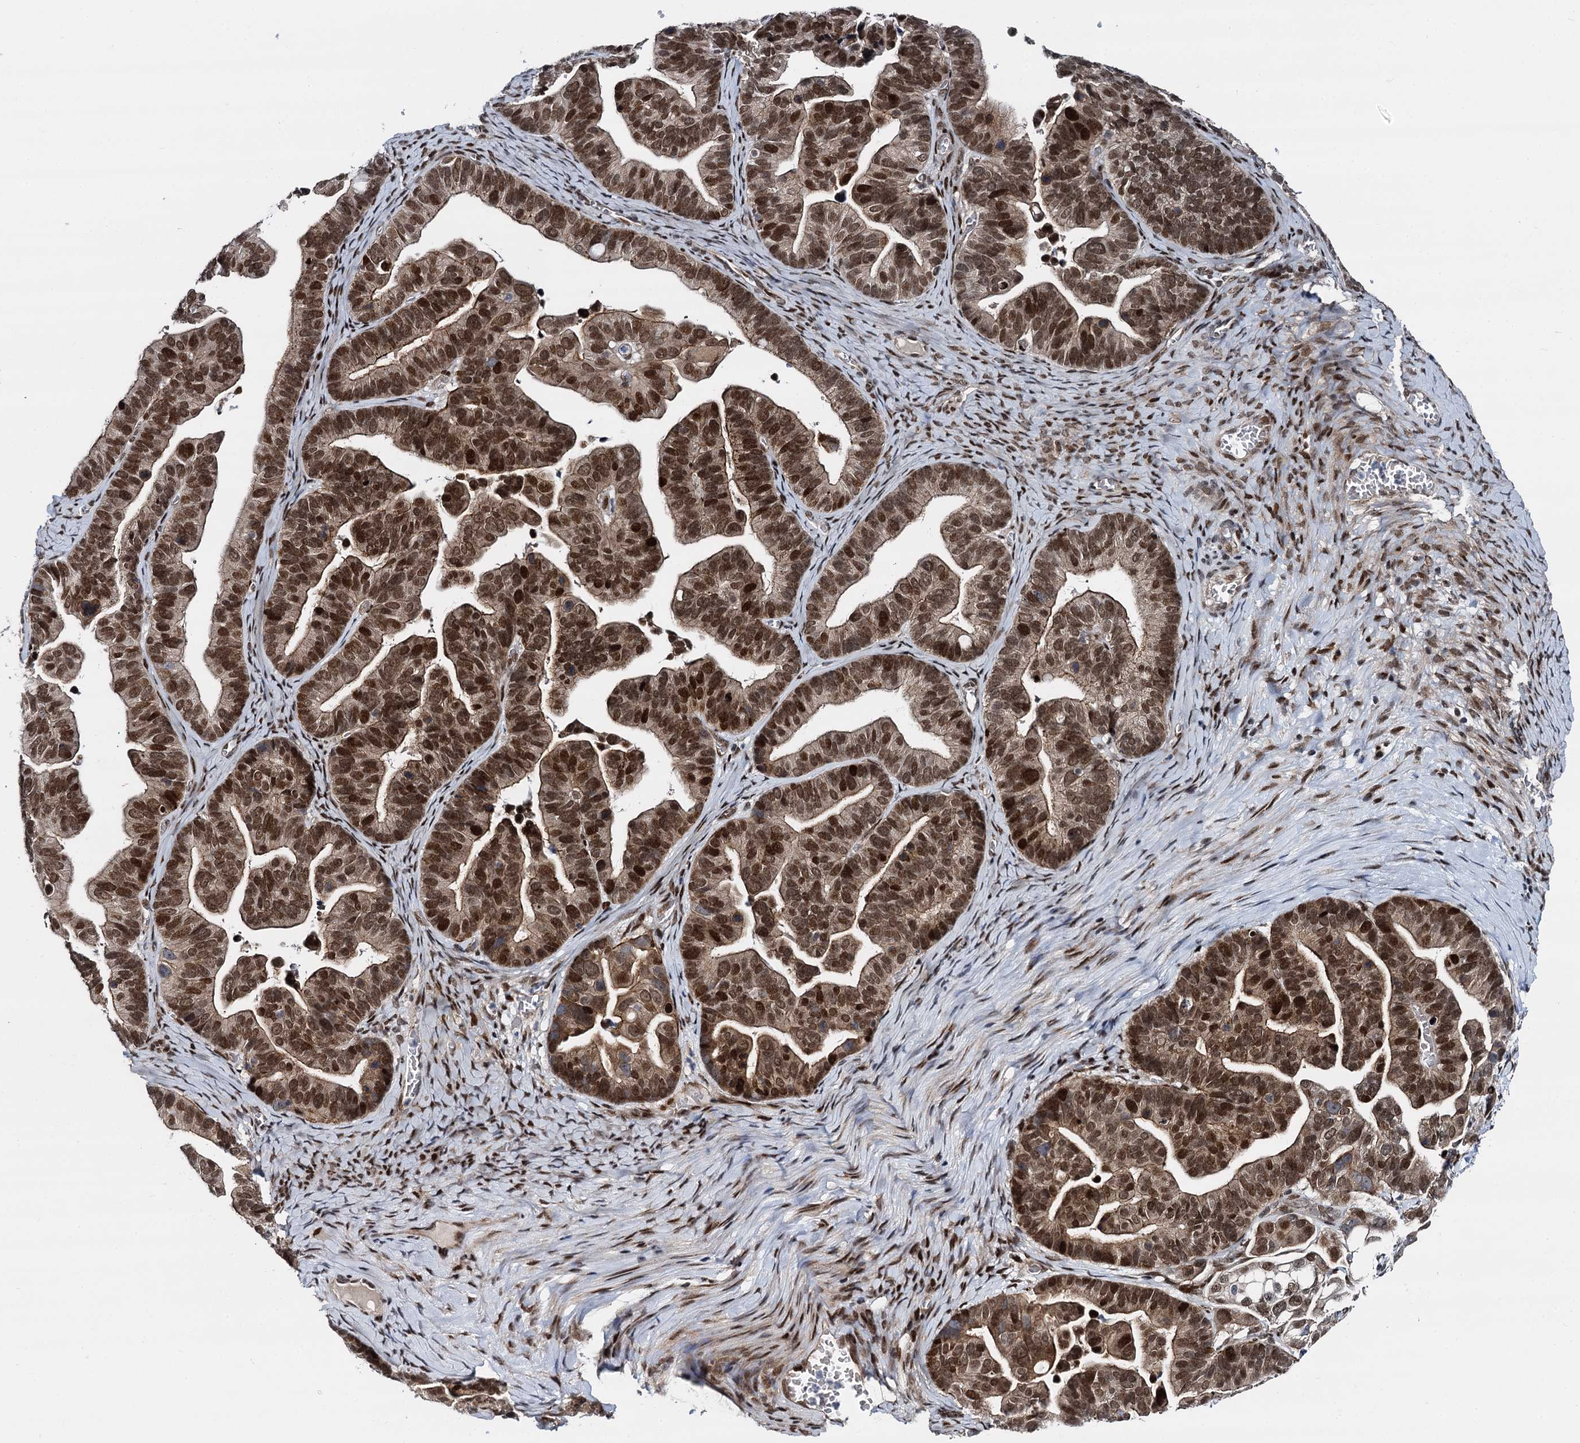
{"staining": {"intensity": "strong", "quantity": ">75%", "location": "cytoplasmic/membranous,nuclear"}, "tissue": "ovarian cancer", "cell_type": "Tumor cells", "image_type": "cancer", "snomed": [{"axis": "morphology", "description": "Cystadenocarcinoma, serous, NOS"}, {"axis": "topography", "description": "Ovary"}], "caption": "Ovarian cancer tissue reveals strong cytoplasmic/membranous and nuclear positivity in about >75% of tumor cells, visualized by immunohistochemistry. The staining is performed using DAB (3,3'-diaminobenzidine) brown chromogen to label protein expression. The nuclei are counter-stained blue using hematoxylin.", "gene": "RUFY2", "patient": {"sex": "female", "age": 56}}